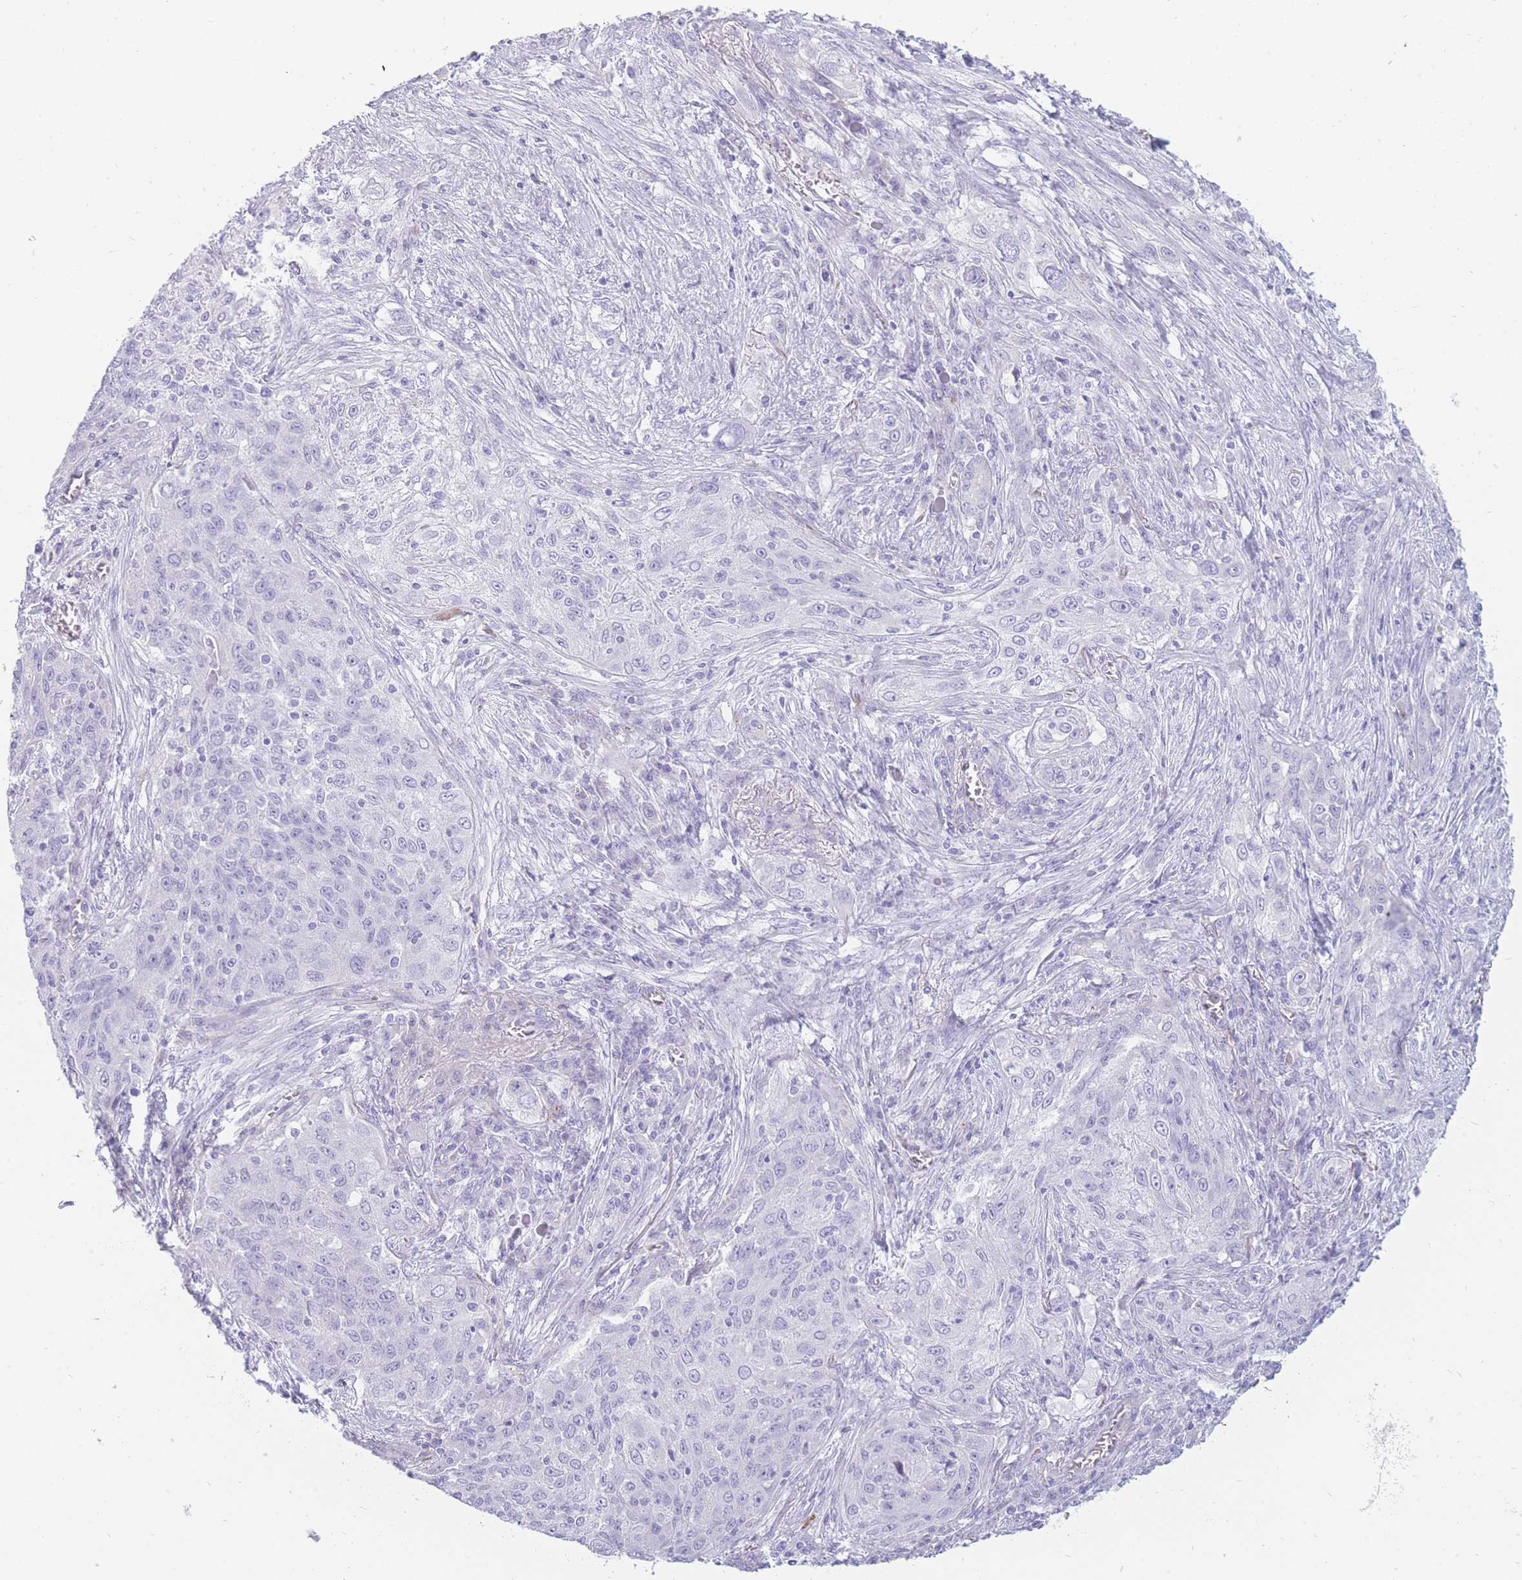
{"staining": {"intensity": "negative", "quantity": "none", "location": "none"}, "tissue": "lung cancer", "cell_type": "Tumor cells", "image_type": "cancer", "snomed": [{"axis": "morphology", "description": "Squamous cell carcinoma, NOS"}, {"axis": "topography", "description": "Lung"}], "caption": "A high-resolution image shows immunohistochemistry staining of squamous cell carcinoma (lung), which shows no significant positivity in tumor cells.", "gene": "UPK1A", "patient": {"sex": "female", "age": 69}}